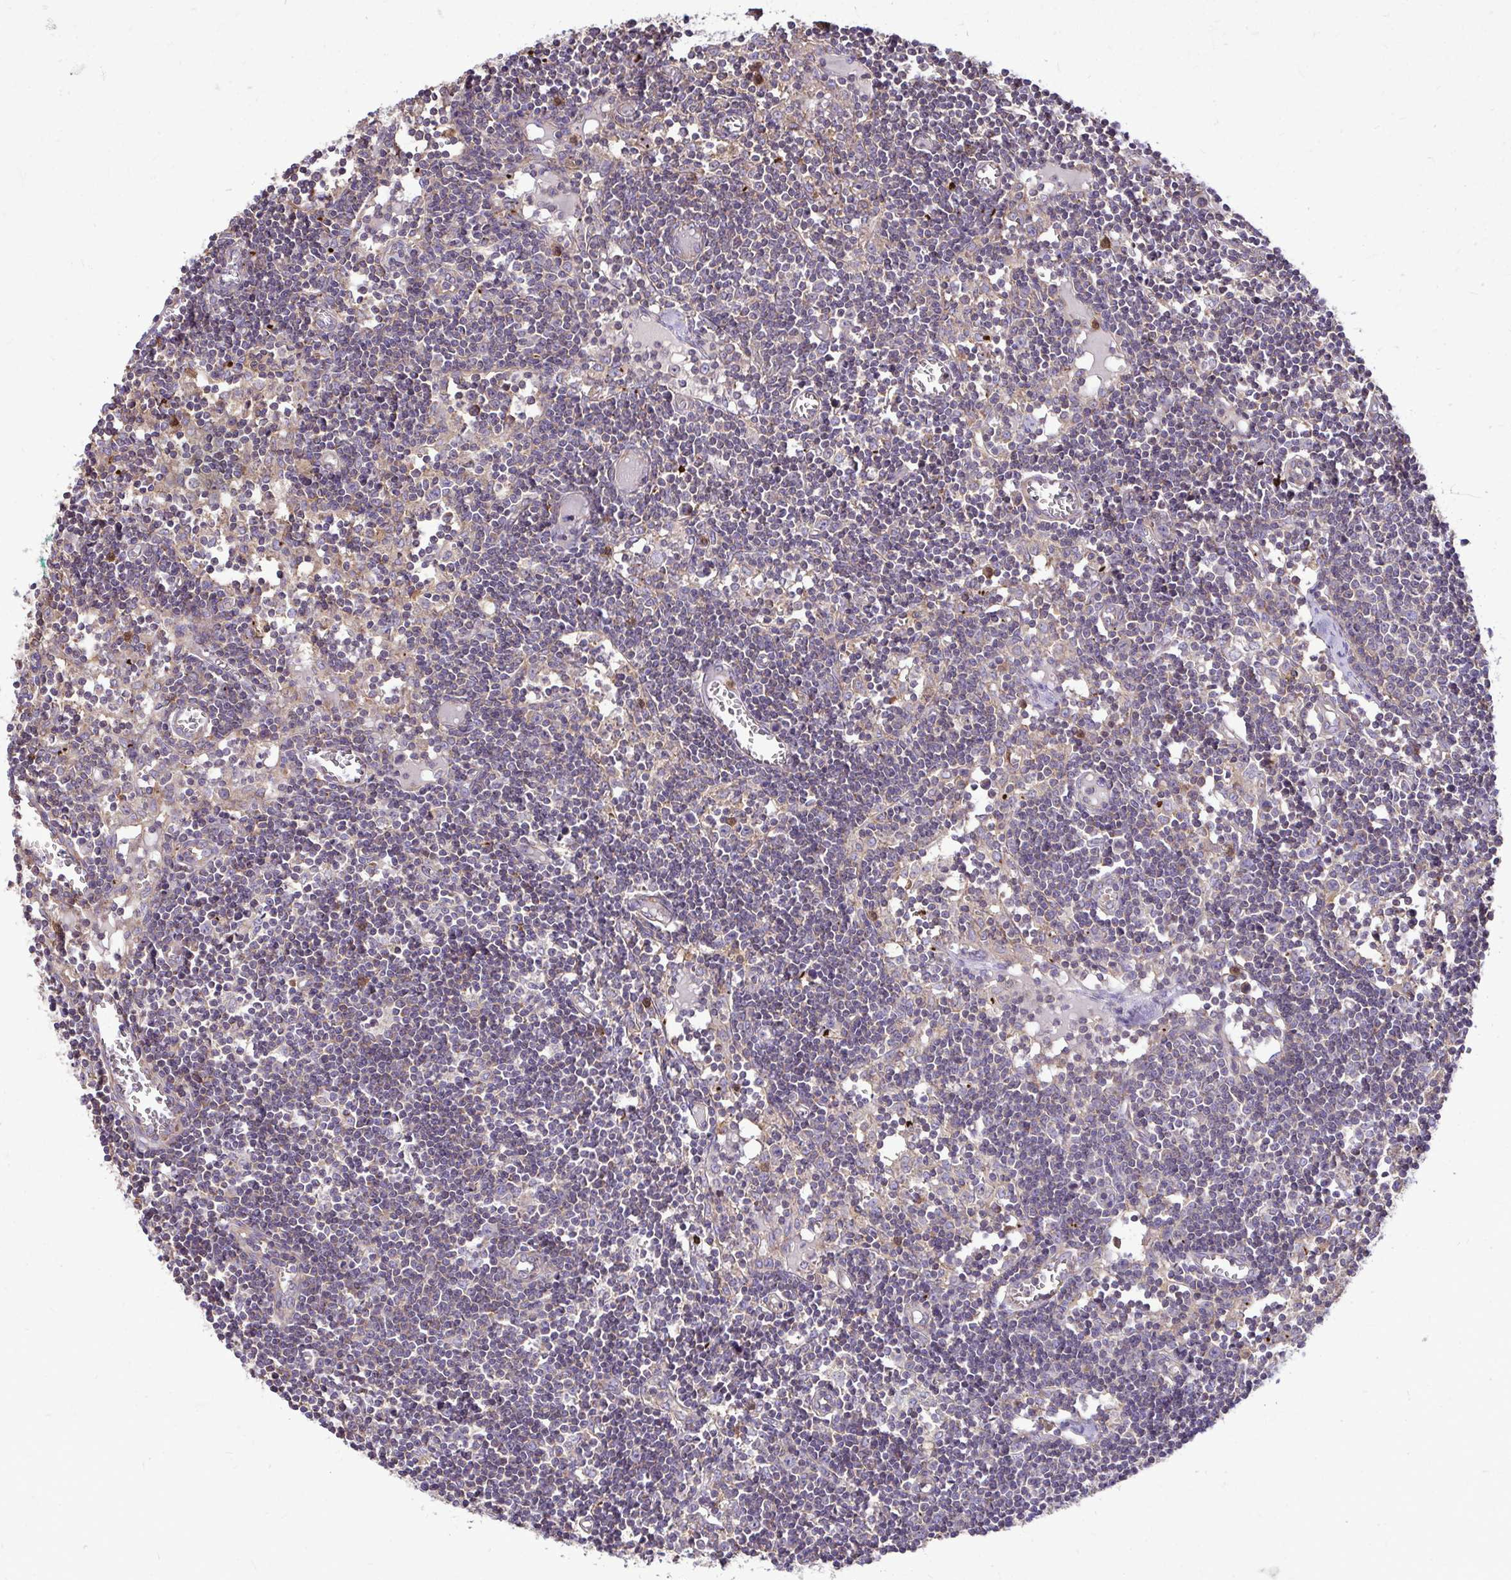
{"staining": {"intensity": "weak", "quantity": "25%-75%", "location": "cytoplasmic/membranous"}, "tissue": "lymph node", "cell_type": "Germinal center cells", "image_type": "normal", "snomed": [{"axis": "morphology", "description": "Normal tissue, NOS"}, {"axis": "topography", "description": "Lymph node"}], "caption": "Immunohistochemical staining of benign lymph node exhibits low levels of weak cytoplasmic/membranous positivity in about 25%-75% of germinal center cells. The staining was performed using DAB to visualize the protein expression in brown, while the nuclei were stained in blue with hematoxylin (Magnification: 20x).", "gene": "FMR1", "patient": {"sex": "female", "age": 11}}